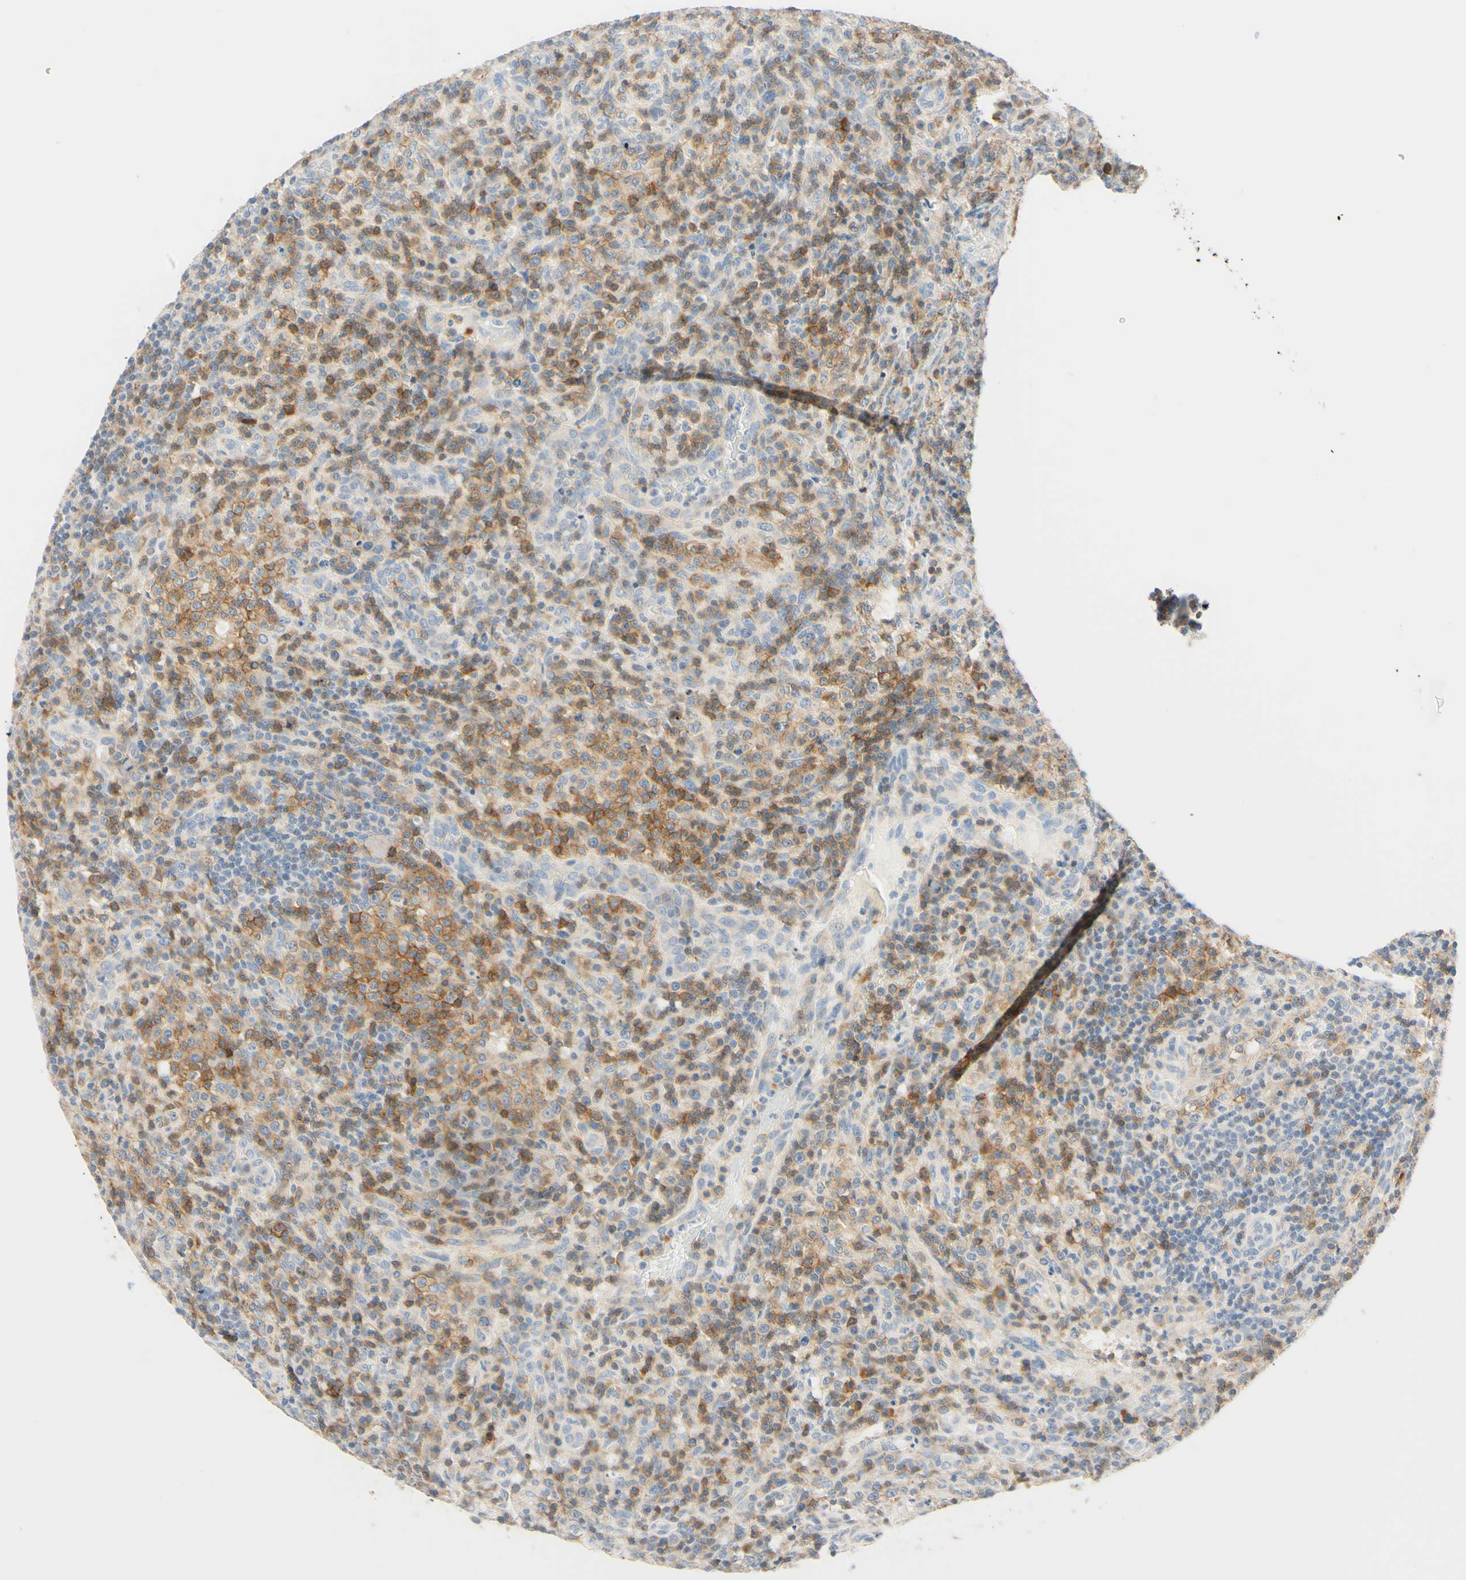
{"staining": {"intensity": "moderate", "quantity": "25%-75%", "location": "cytoplasmic/membranous"}, "tissue": "lymphoma", "cell_type": "Tumor cells", "image_type": "cancer", "snomed": [{"axis": "morphology", "description": "Malignant lymphoma, non-Hodgkin's type, High grade"}, {"axis": "topography", "description": "Lymph node"}], "caption": "Brown immunohistochemical staining in human lymphoma shows moderate cytoplasmic/membranous expression in approximately 25%-75% of tumor cells.", "gene": "LAT", "patient": {"sex": "female", "age": 76}}